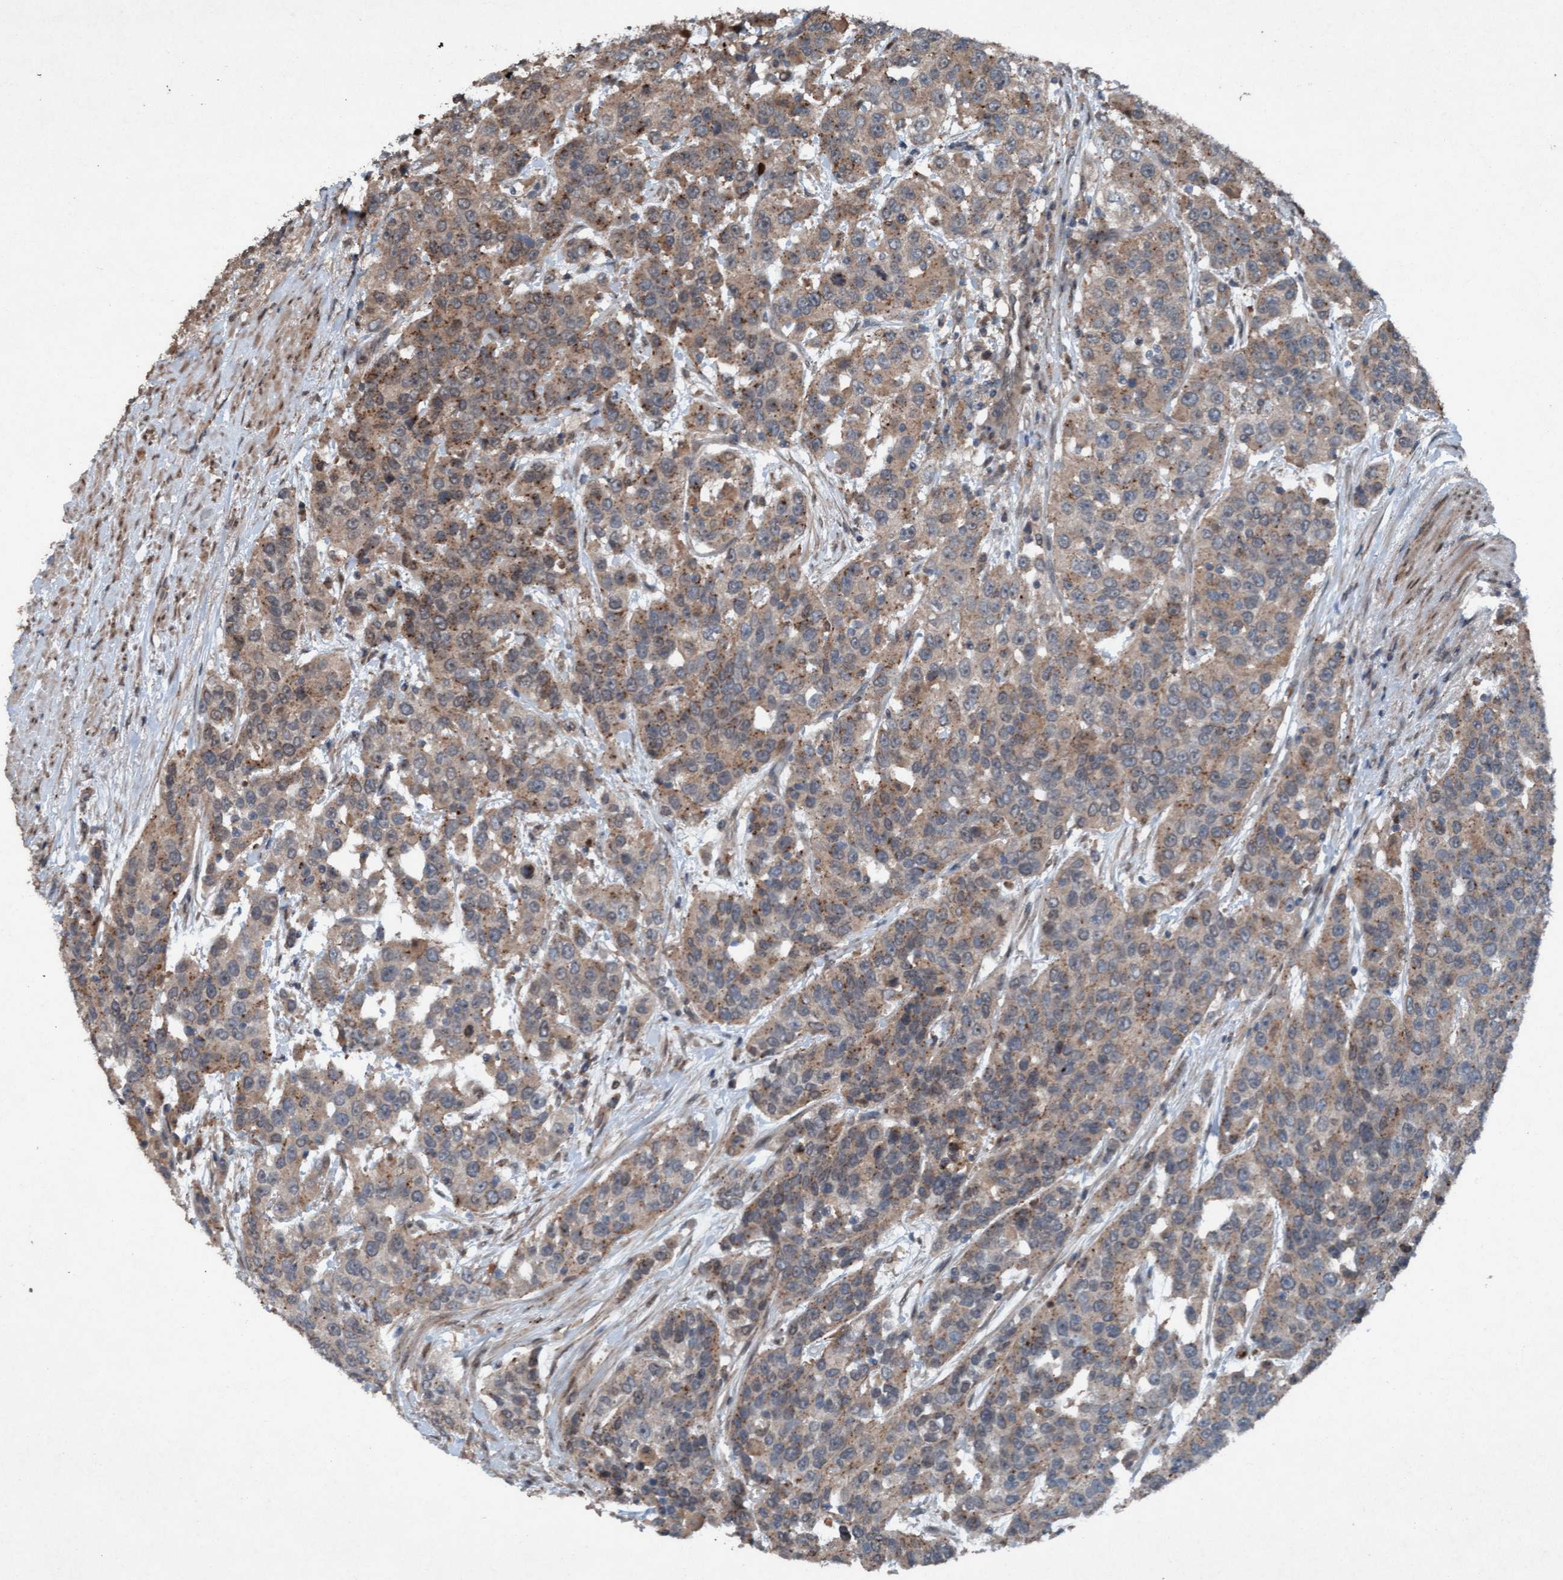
{"staining": {"intensity": "moderate", "quantity": ">75%", "location": "cytoplasmic/membranous"}, "tissue": "urothelial cancer", "cell_type": "Tumor cells", "image_type": "cancer", "snomed": [{"axis": "morphology", "description": "Urothelial carcinoma, High grade"}, {"axis": "topography", "description": "Urinary bladder"}], "caption": "IHC image of neoplastic tissue: human urothelial cancer stained using immunohistochemistry demonstrates medium levels of moderate protein expression localized specifically in the cytoplasmic/membranous of tumor cells, appearing as a cytoplasmic/membranous brown color.", "gene": "PLXNB2", "patient": {"sex": "female", "age": 80}}